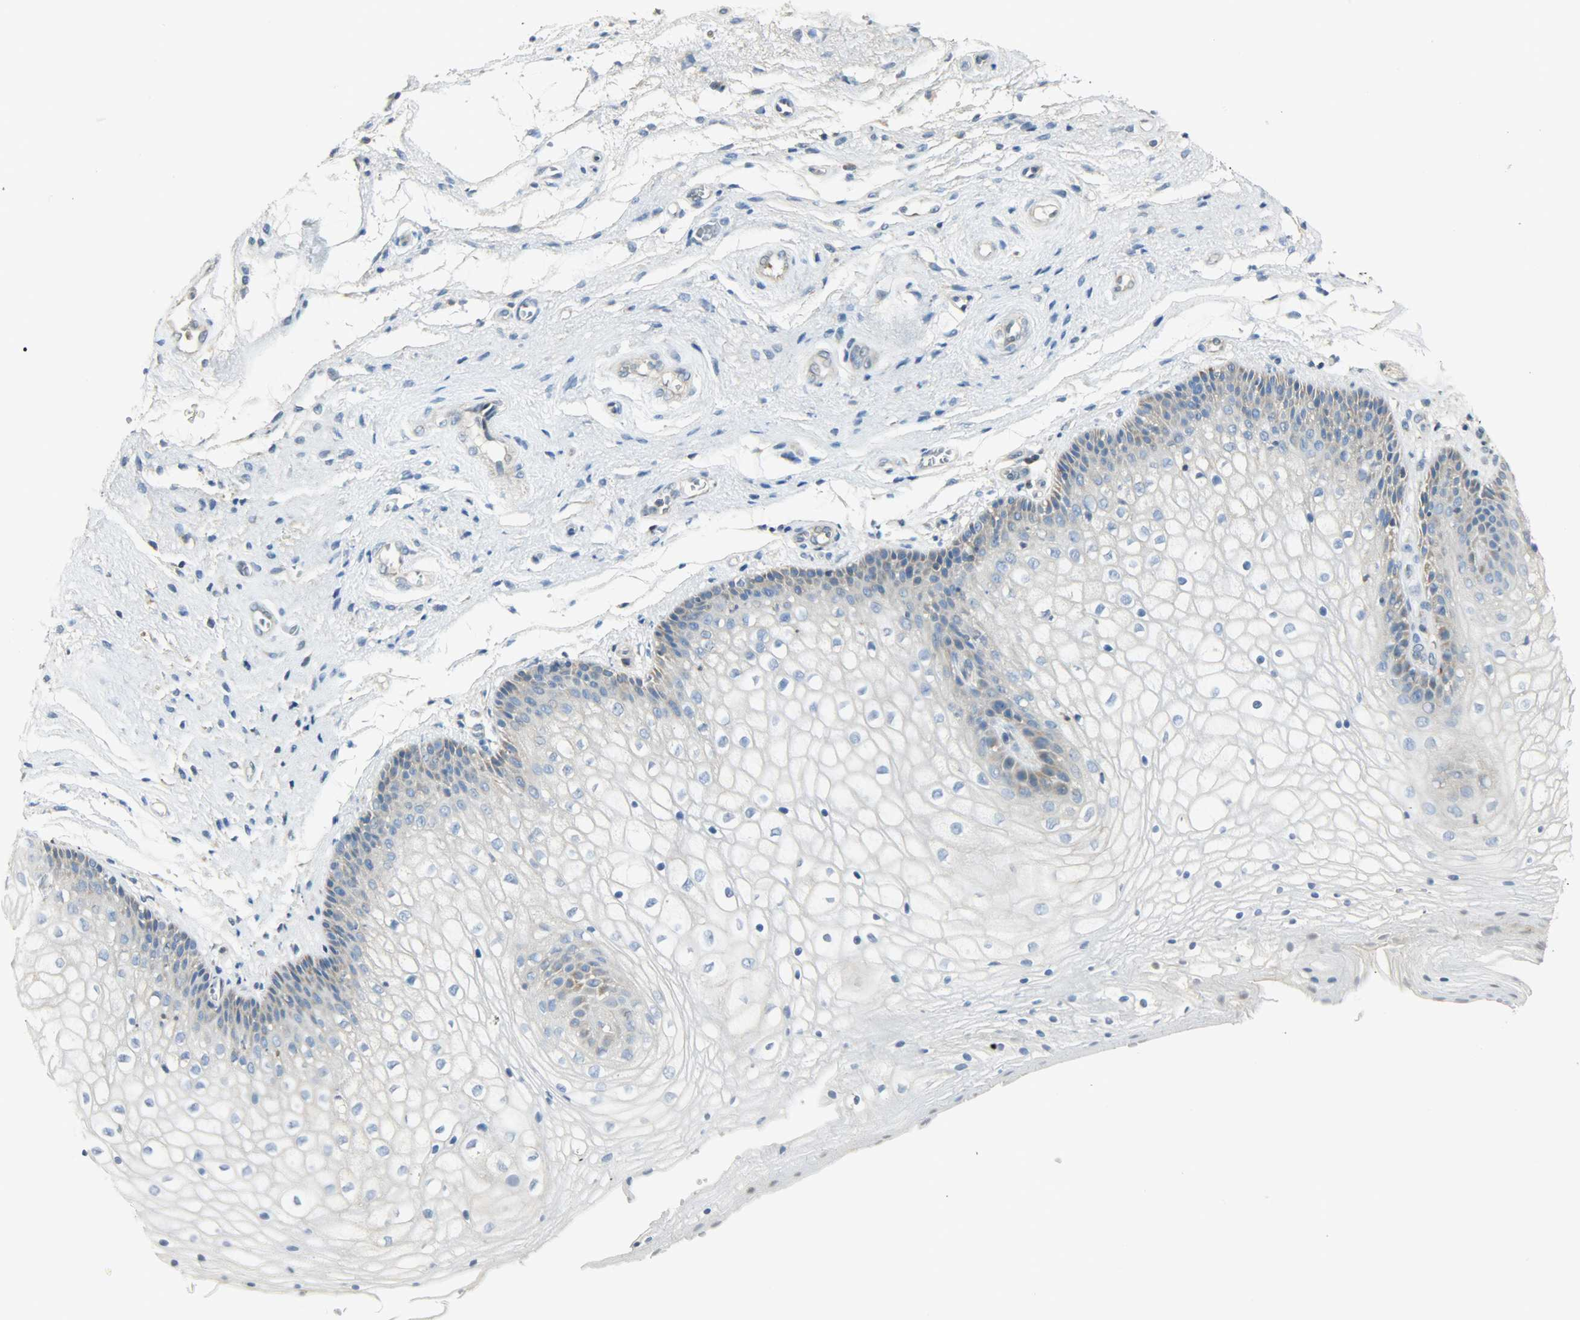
{"staining": {"intensity": "weak", "quantity": "<25%", "location": "cytoplasmic/membranous"}, "tissue": "vagina", "cell_type": "Squamous epithelial cells", "image_type": "normal", "snomed": [{"axis": "morphology", "description": "Normal tissue, NOS"}, {"axis": "topography", "description": "Vagina"}], "caption": "This is a photomicrograph of immunohistochemistry (IHC) staining of unremarkable vagina, which shows no expression in squamous epithelial cells.", "gene": "NNT", "patient": {"sex": "female", "age": 34}}